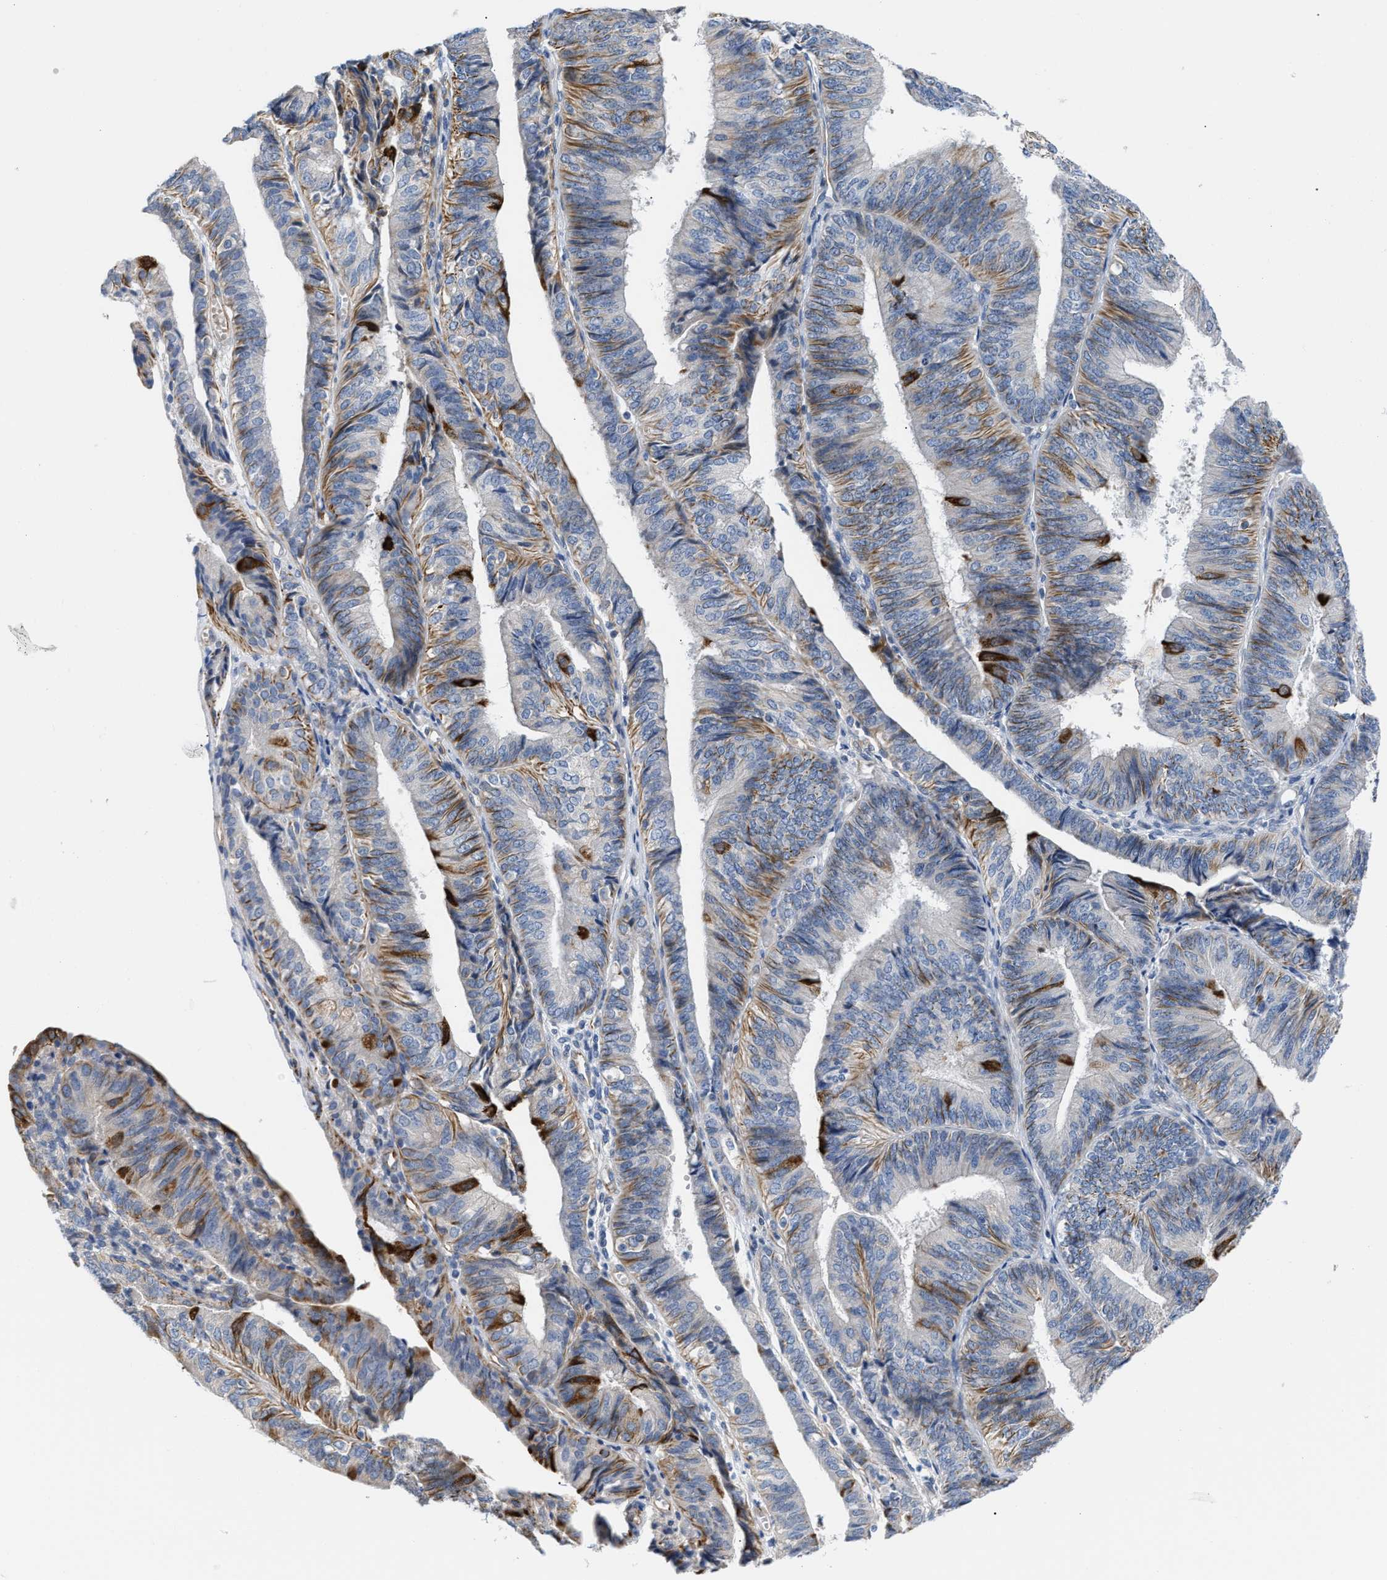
{"staining": {"intensity": "strong", "quantity": "<25%", "location": "cytoplasmic/membranous"}, "tissue": "endometrial cancer", "cell_type": "Tumor cells", "image_type": "cancer", "snomed": [{"axis": "morphology", "description": "Adenocarcinoma, NOS"}, {"axis": "topography", "description": "Endometrium"}], "caption": "Adenocarcinoma (endometrial) stained with DAB IHC displays medium levels of strong cytoplasmic/membranous positivity in about <25% of tumor cells.", "gene": "TFPI", "patient": {"sex": "female", "age": 58}}